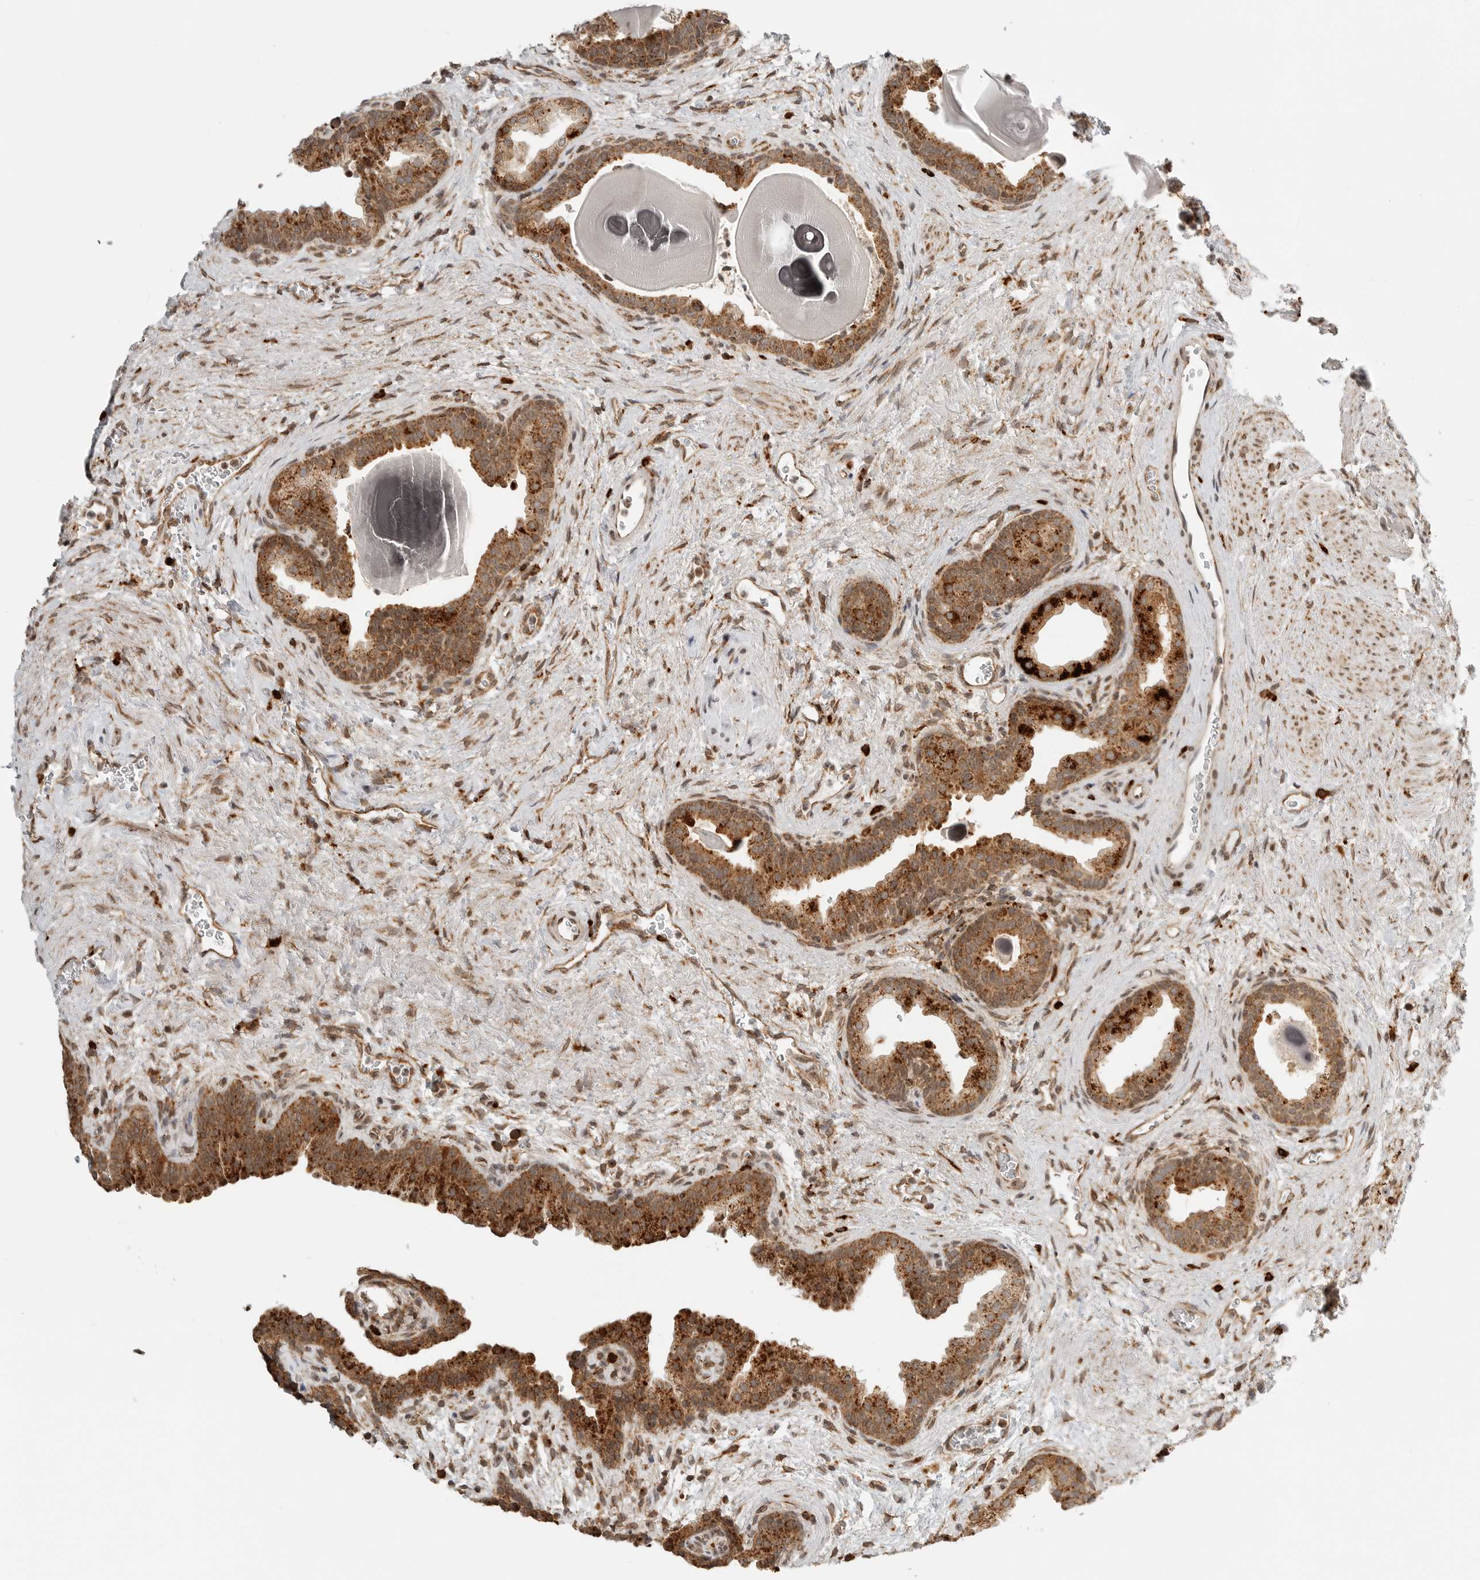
{"staining": {"intensity": "strong", "quantity": ">75%", "location": "cytoplasmic/membranous"}, "tissue": "prostate", "cell_type": "Glandular cells", "image_type": "normal", "snomed": [{"axis": "morphology", "description": "Normal tissue, NOS"}, {"axis": "topography", "description": "Prostate"}], "caption": "Prostate stained with immunohistochemistry (IHC) displays strong cytoplasmic/membranous staining in about >75% of glandular cells. (brown staining indicates protein expression, while blue staining denotes nuclei).", "gene": "IDUA", "patient": {"sex": "male", "age": 48}}